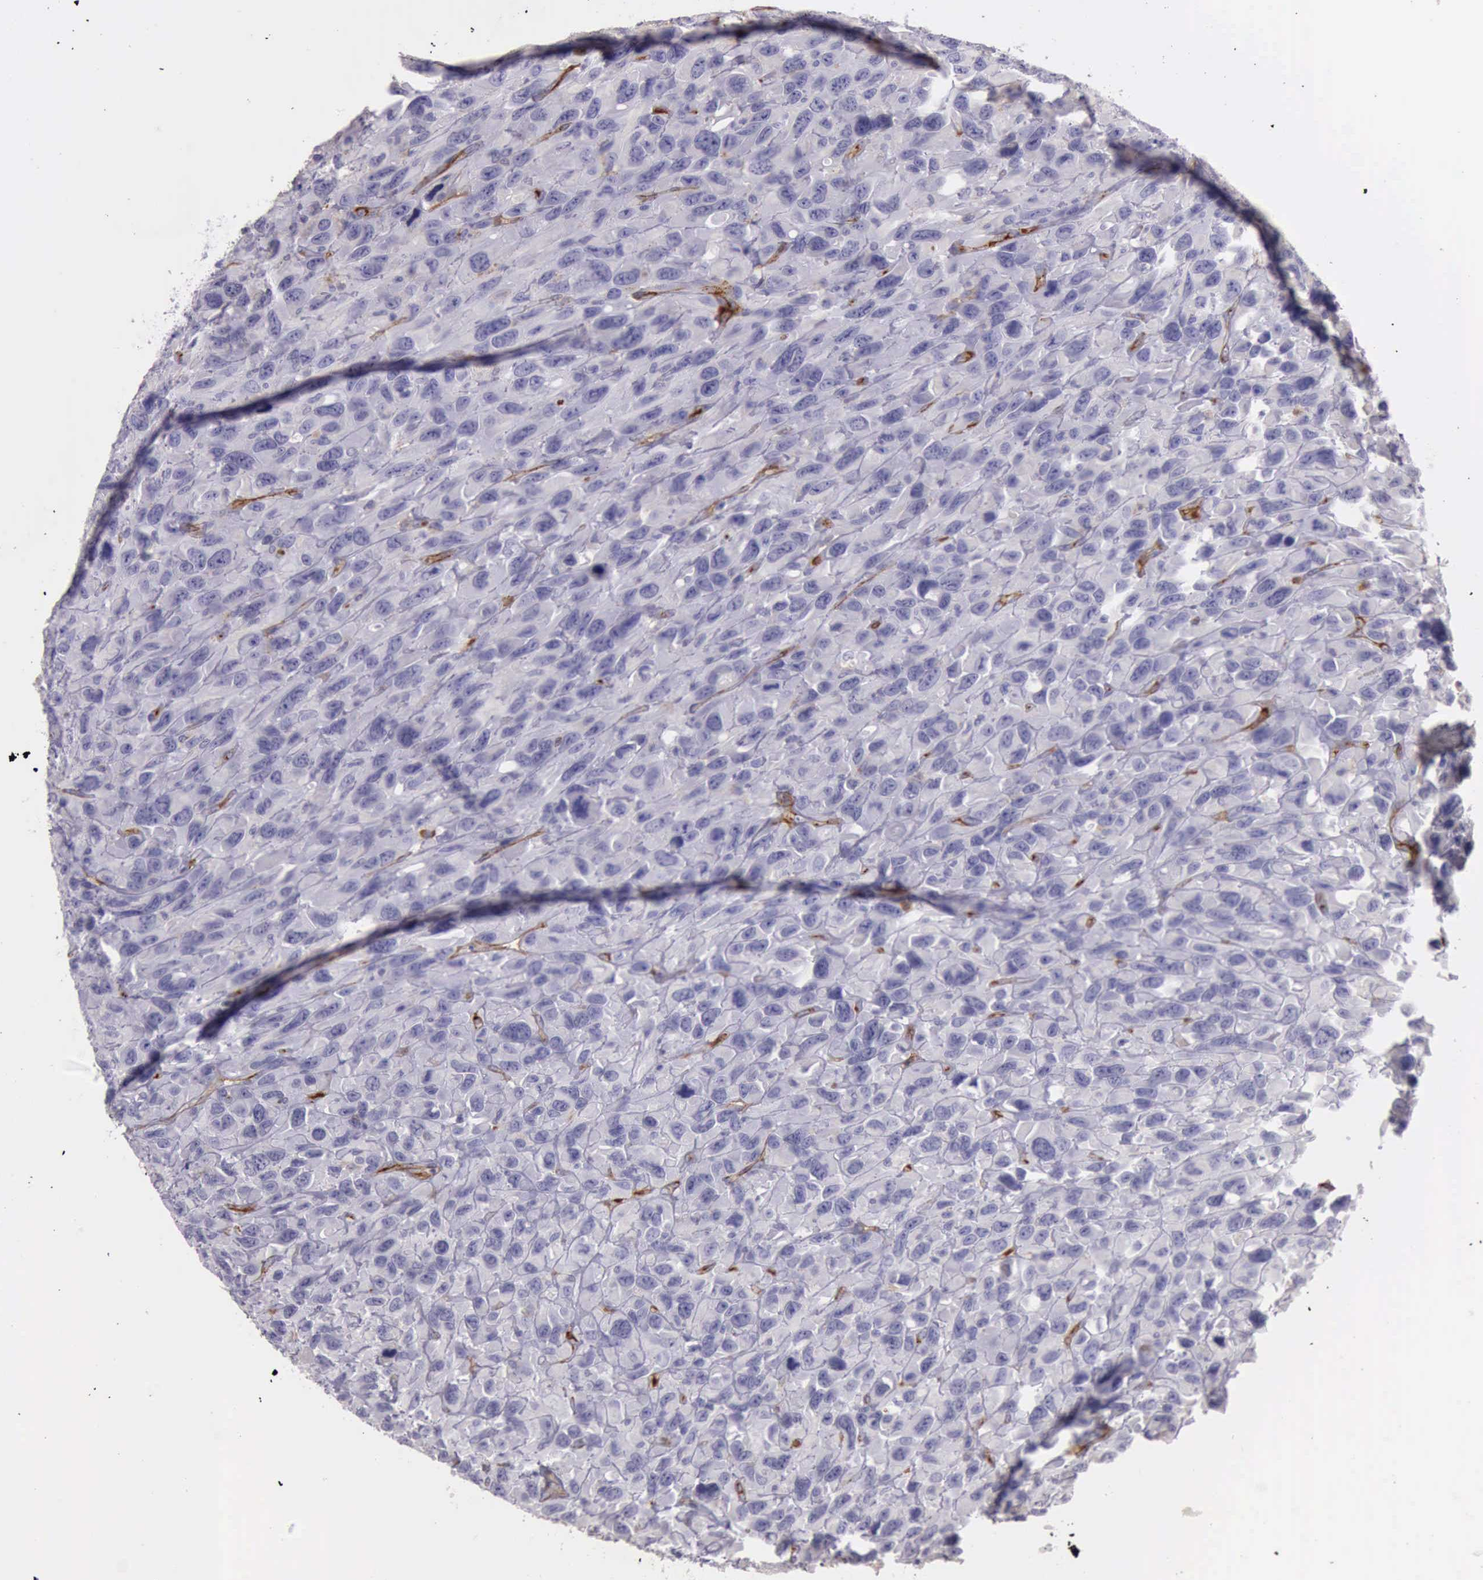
{"staining": {"intensity": "negative", "quantity": "none", "location": "none"}, "tissue": "renal cancer", "cell_type": "Tumor cells", "image_type": "cancer", "snomed": [{"axis": "morphology", "description": "Adenocarcinoma, NOS"}, {"axis": "topography", "description": "Kidney"}], "caption": "Human adenocarcinoma (renal) stained for a protein using immunohistochemistry (IHC) displays no positivity in tumor cells.", "gene": "TCEANC", "patient": {"sex": "male", "age": 79}}